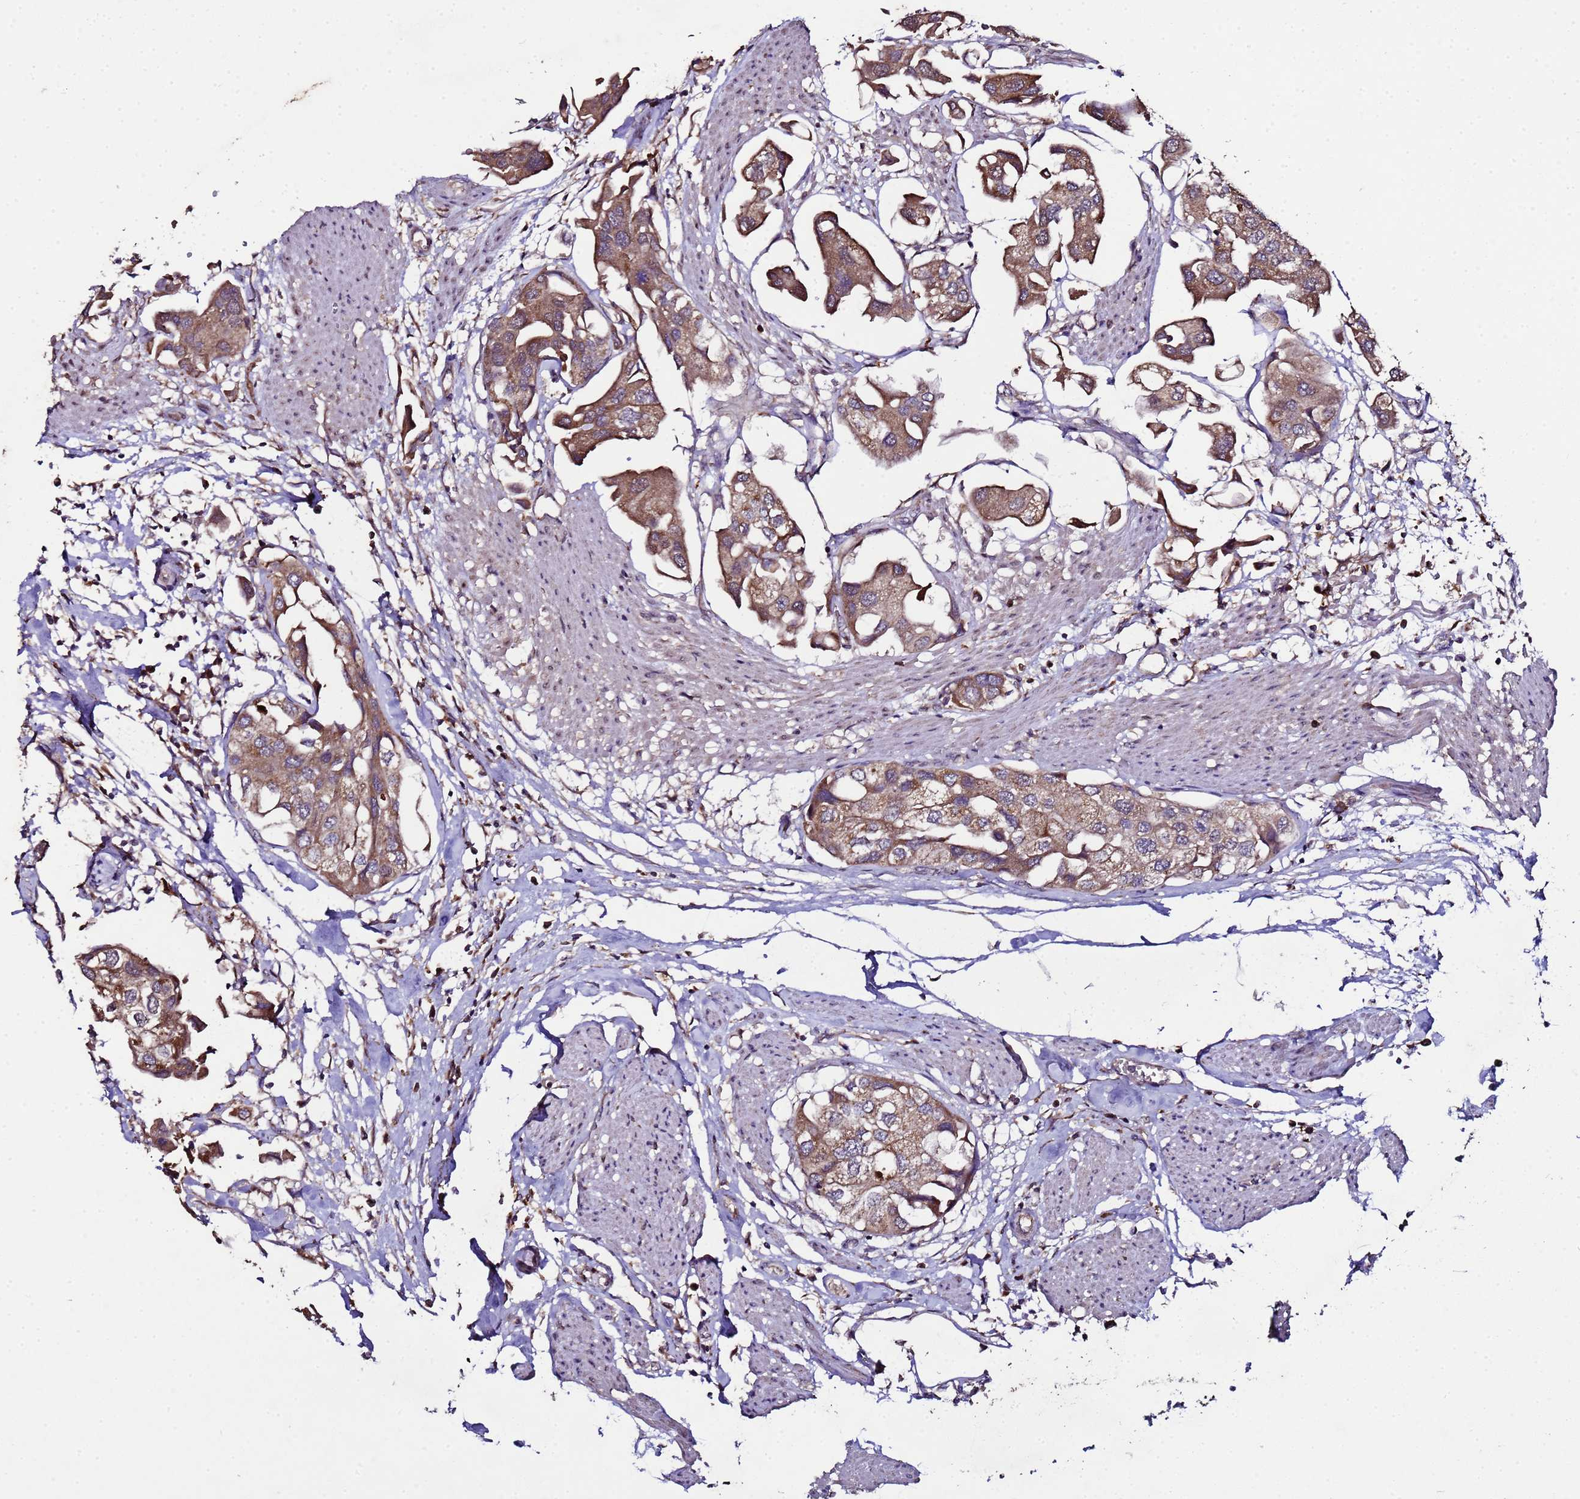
{"staining": {"intensity": "moderate", "quantity": ">75%", "location": "cytoplasmic/membranous"}, "tissue": "urothelial cancer", "cell_type": "Tumor cells", "image_type": "cancer", "snomed": [{"axis": "morphology", "description": "Urothelial carcinoma, High grade"}, {"axis": "topography", "description": "Urinary bladder"}], "caption": "Urothelial carcinoma (high-grade) stained with immunohistochemistry (IHC) exhibits moderate cytoplasmic/membranous positivity in about >75% of tumor cells. (Stains: DAB in brown, nuclei in blue, Microscopy: brightfield microscopy at high magnification).", "gene": "HSPBAP1", "patient": {"sex": "male", "age": 64}}